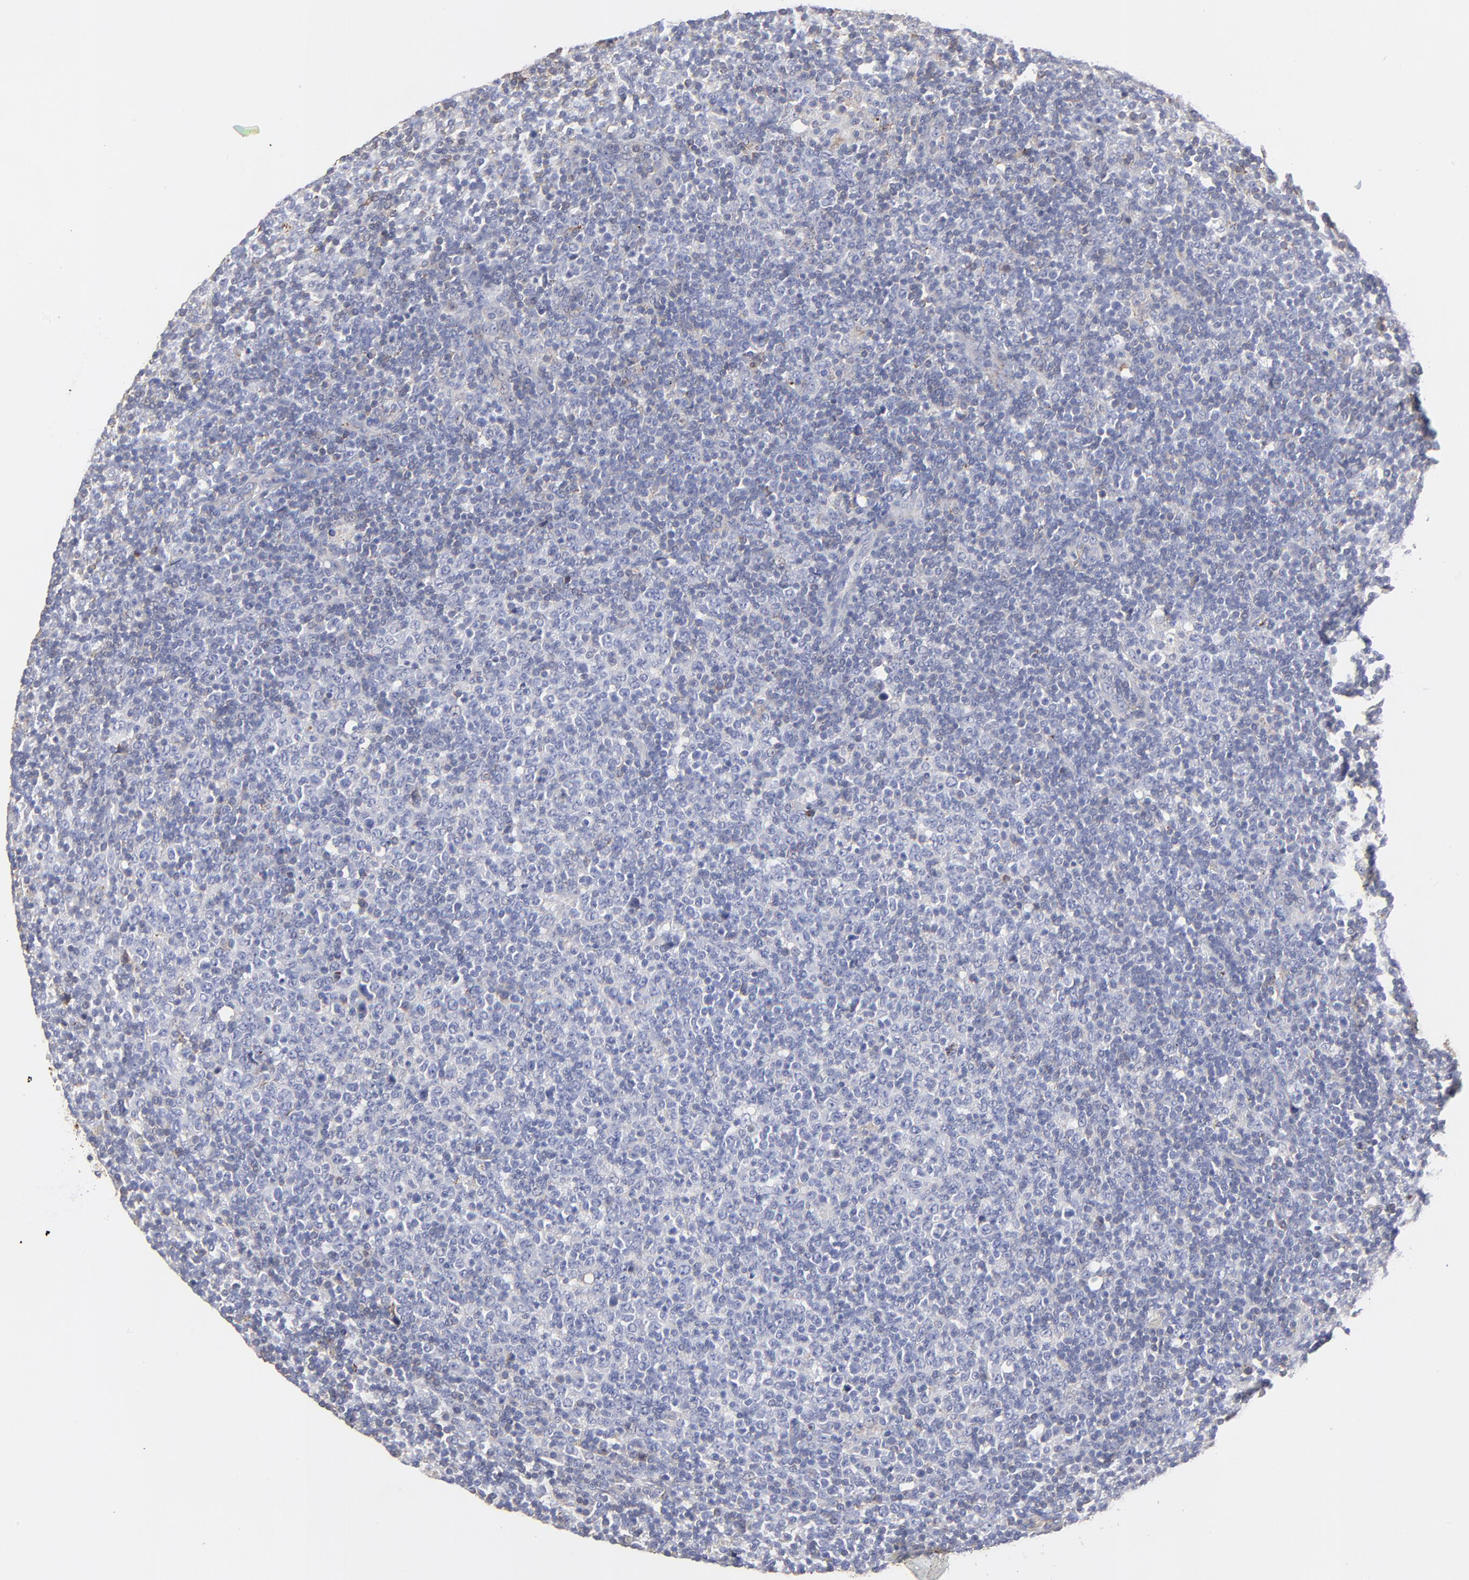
{"staining": {"intensity": "negative", "quantity": "none", "location": "none"}, "tissue": "lymphoma", "cell_type": "Tumor cells", "image_type": "cancer", "snomed": [{"axis": "morphology", "description": "Malignant lymphoma, non-Hodgkin's type, Low grade"}, {"axis": "topography", "description": "Lymph node"}], "caption": "Immunohistochemistry histopathology image of low-grade malignant lymphoma, non-Hodgkin's type stained for a protein (brown), which demonstrates no positivity in tumor cells.", "gene": "ANXA6", "patient": {"sex": "male", "age": 70}}